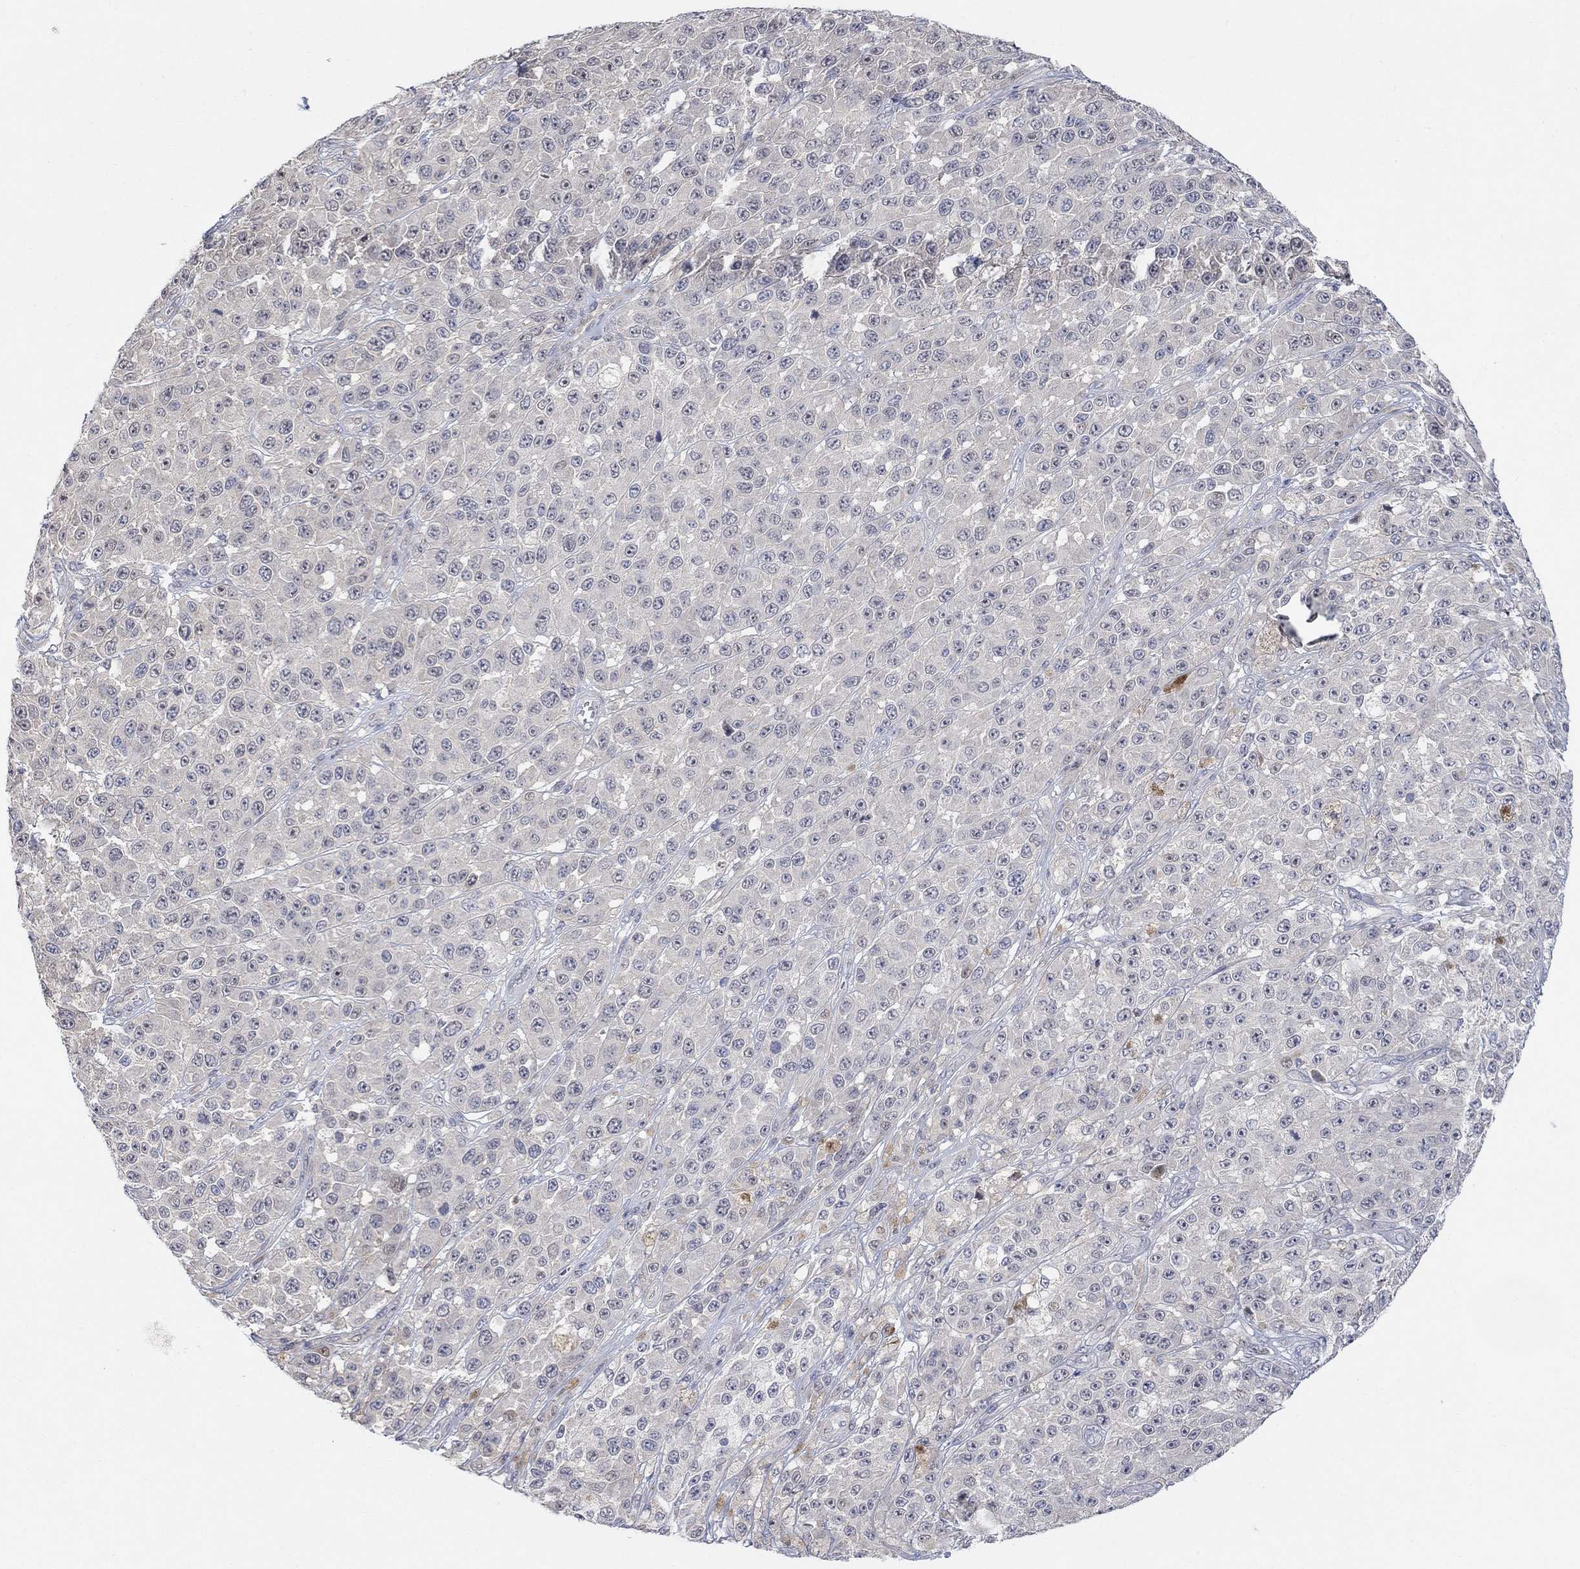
{"staining": {"intensity": "negative", "quantity": "none", "location": "none"}, "tissue": "melanoma", "cell_type": "Tumor cells", "image_type": "cancer", "snomed": [{"axis": "morphology", "description": "Malignant melanoma, NOS"}, {"axis": "topography", "description": "Skin"}], "caption": "Tumor cells show no significant protein staining in malignant melanoma.", "gene": "CNTF", "patient": {"sex": "female", "age": 58}}